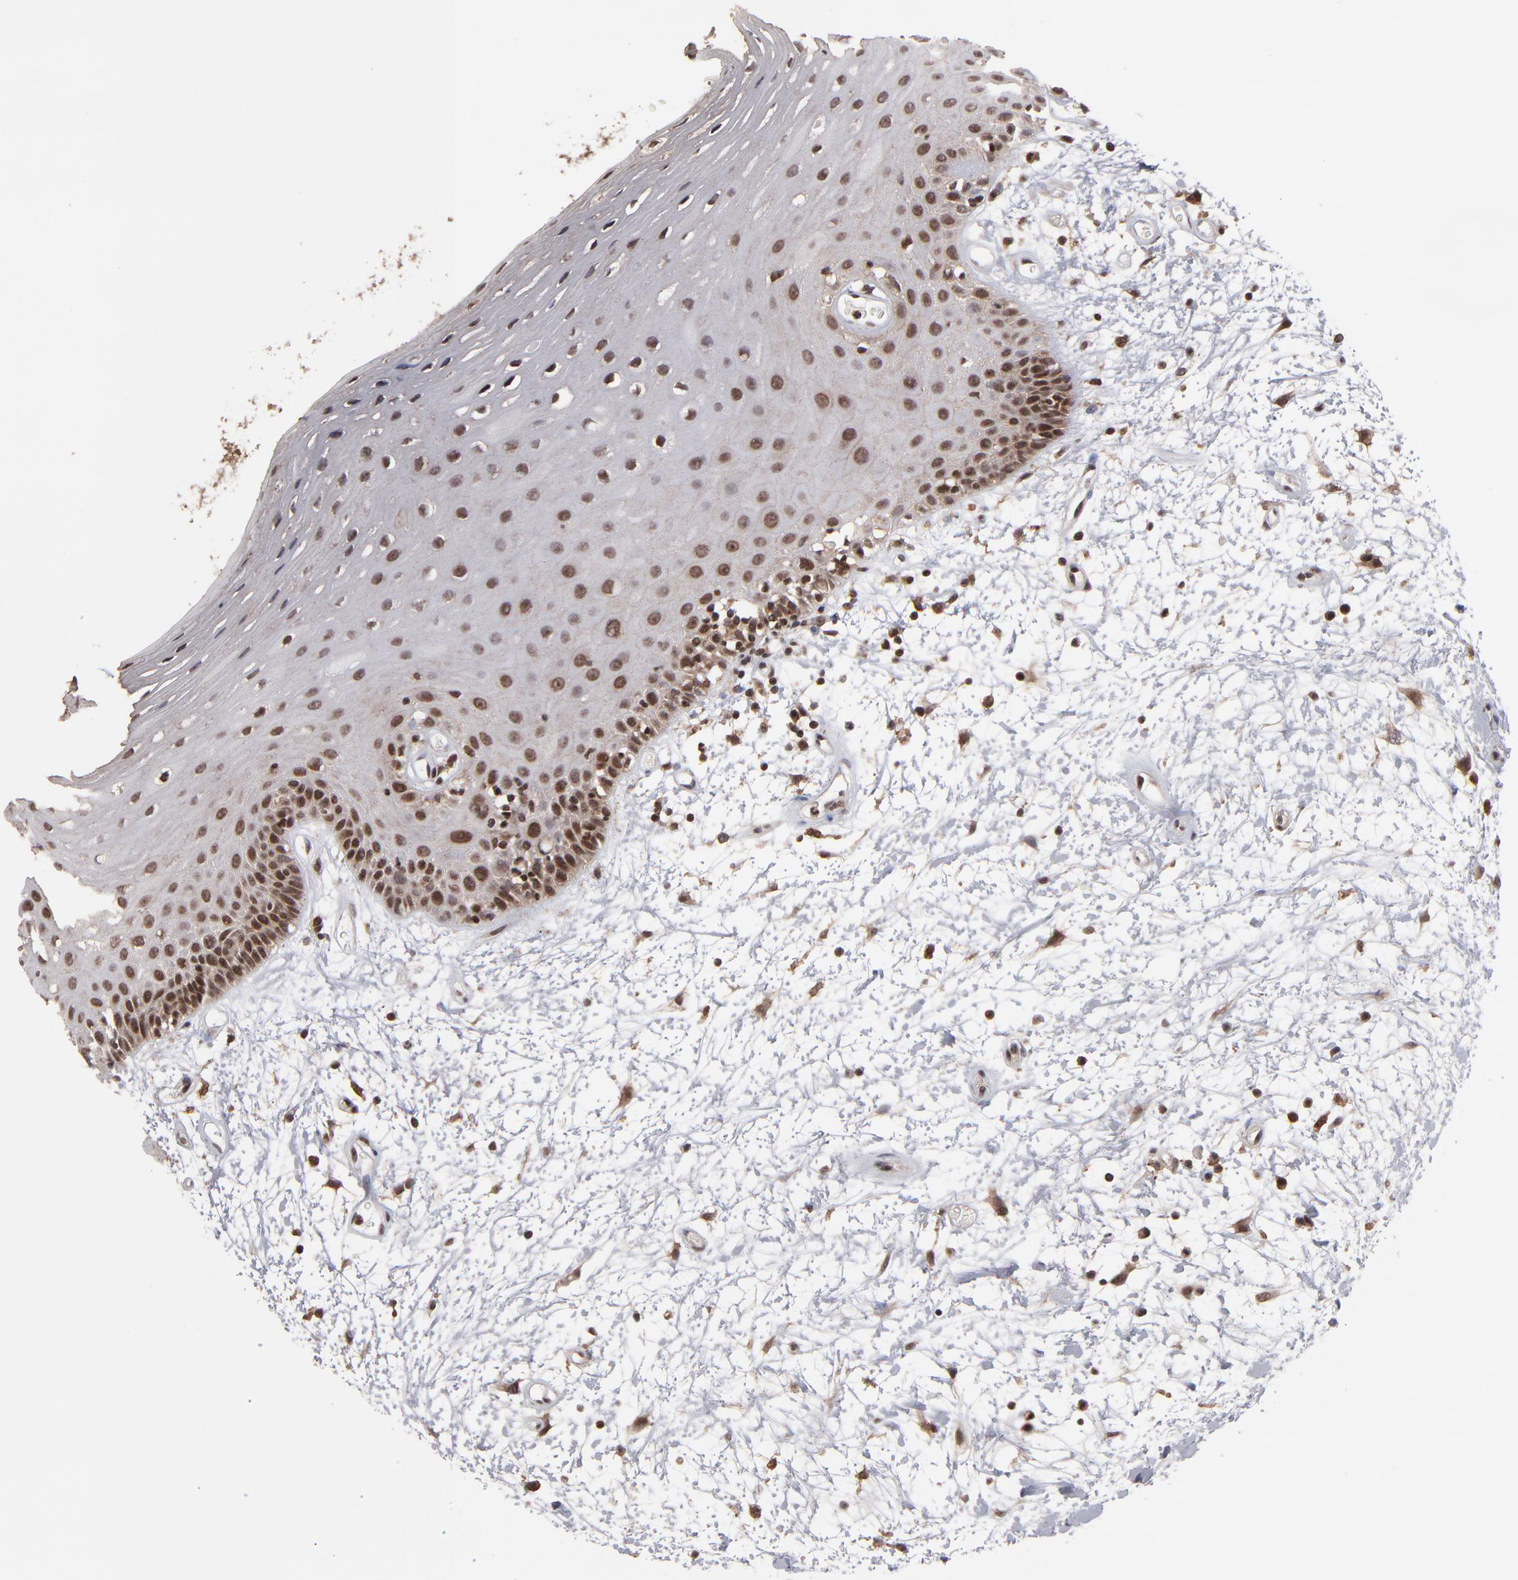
{"staining": {"intensity": "strong", "quantity": ">75%", "location": "nuclear"}, "tissue": "oral mucosa", "cell_type": "Squamous epithelial cells", "image_type": "normal", "snomed": [{"axis": "morphology", "description": "Normal tissue, NOS"}, {"axis": "topography", "description": "Oral tissue"}], "caption": "Immunohistochemistry image of normal oral mucosa stained for a protein (brown), which displays high levels of strong nuclear positivity in approximately >75% of squamous epithelial cells.", "gene": "RGS6", "patient": {"sex": "female", "age": 79}}